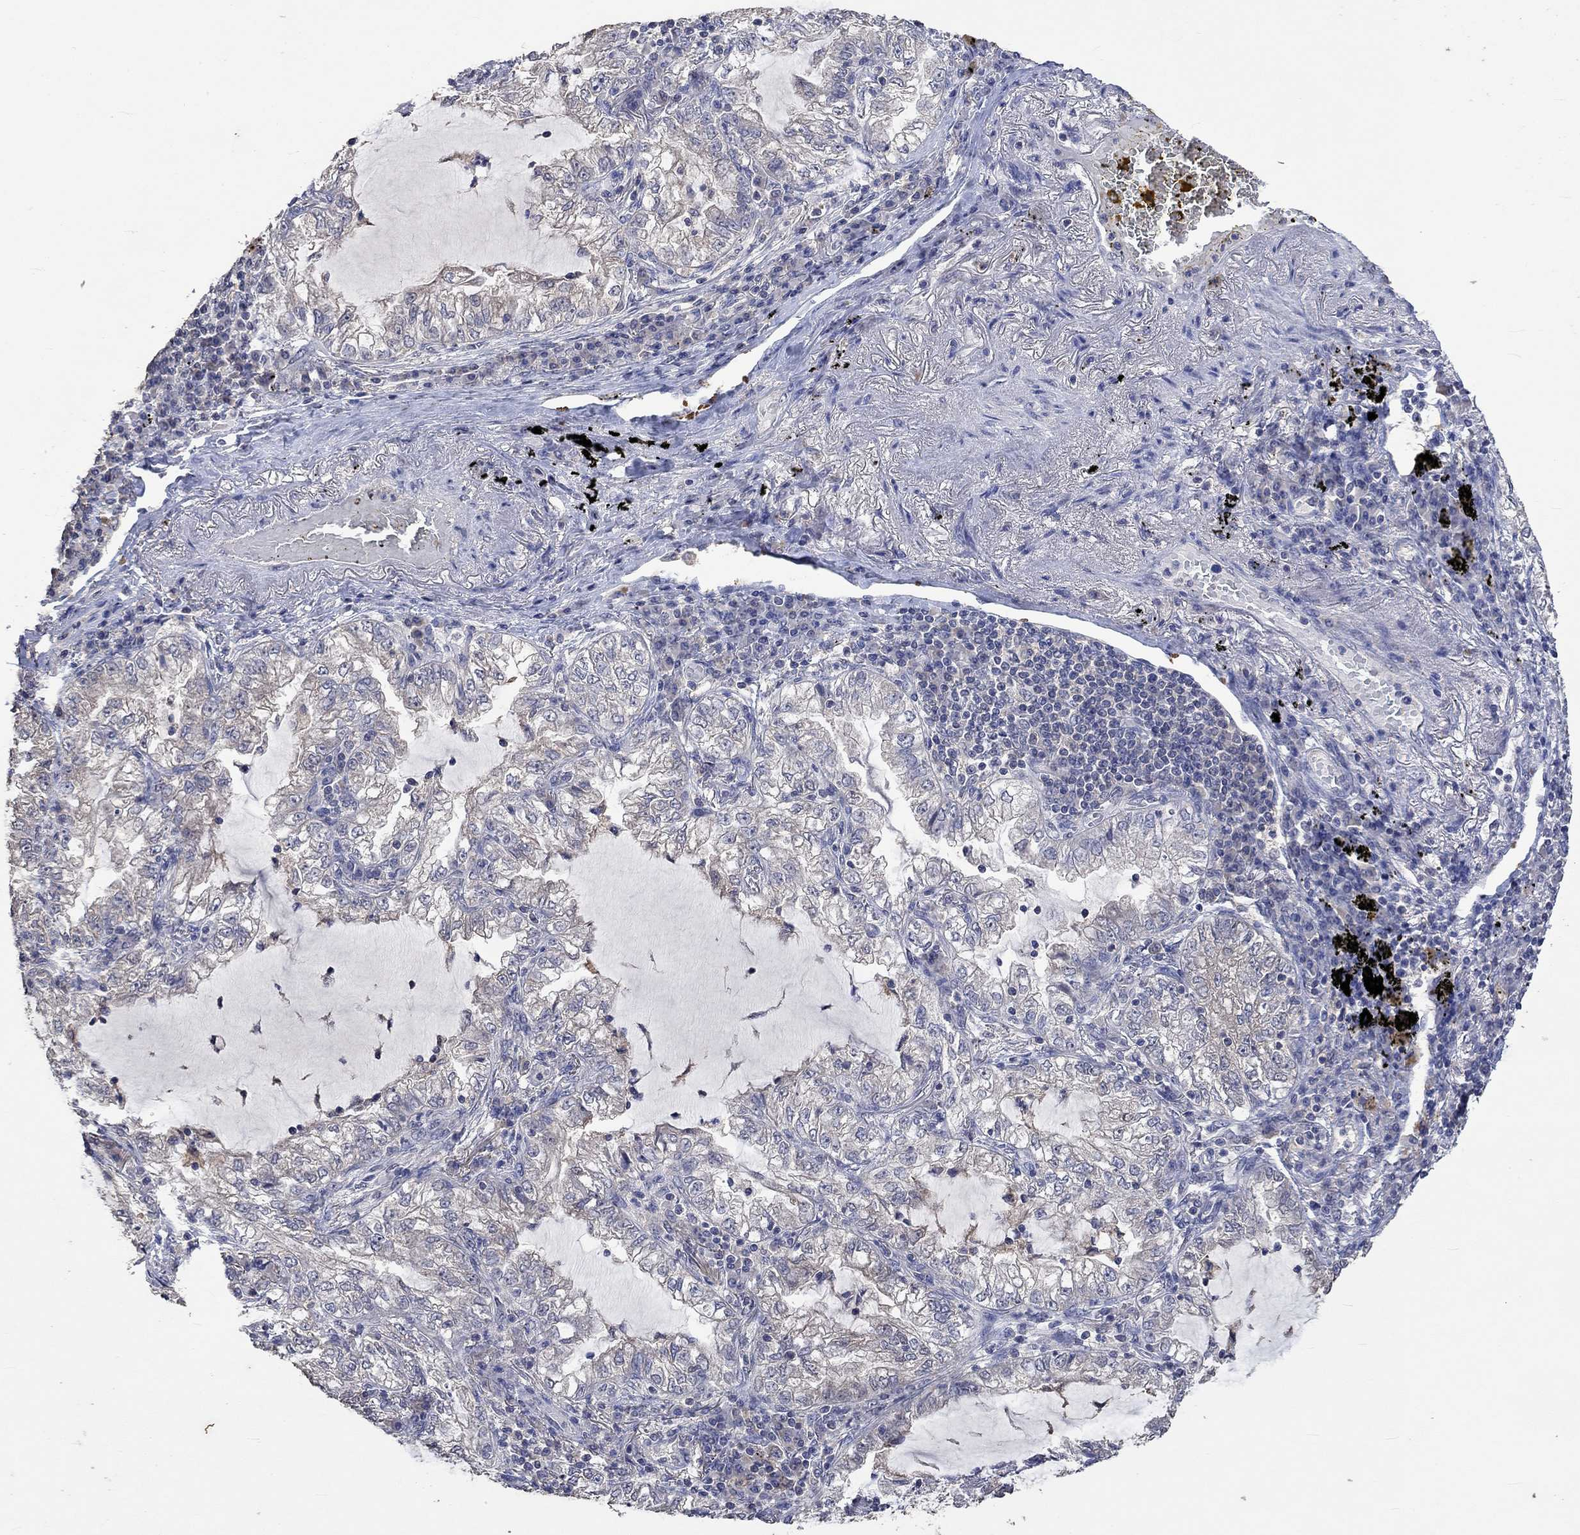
{"staining": {"intensity": "negative", "quantity": "none", "location": "none"}, "tissue": "lung cancer", "cell_type": "Tumor cells", "image_type": "cancer", "snomed": [{"axis": "morphology", "description": "Adenocarcinoma, NOS"}, {"axis": "topography", "description": "Lung"}], "caption": "High magnification brightfield microscopy of lung cancer stained with DAB (3,3'-diaminobenzidine) (brown) and counterstained with hematoxylin (blue): tumor cells show no significant positivity.", "gene": "PTPN20", "patient": {"sex": "female", "age": 73}}